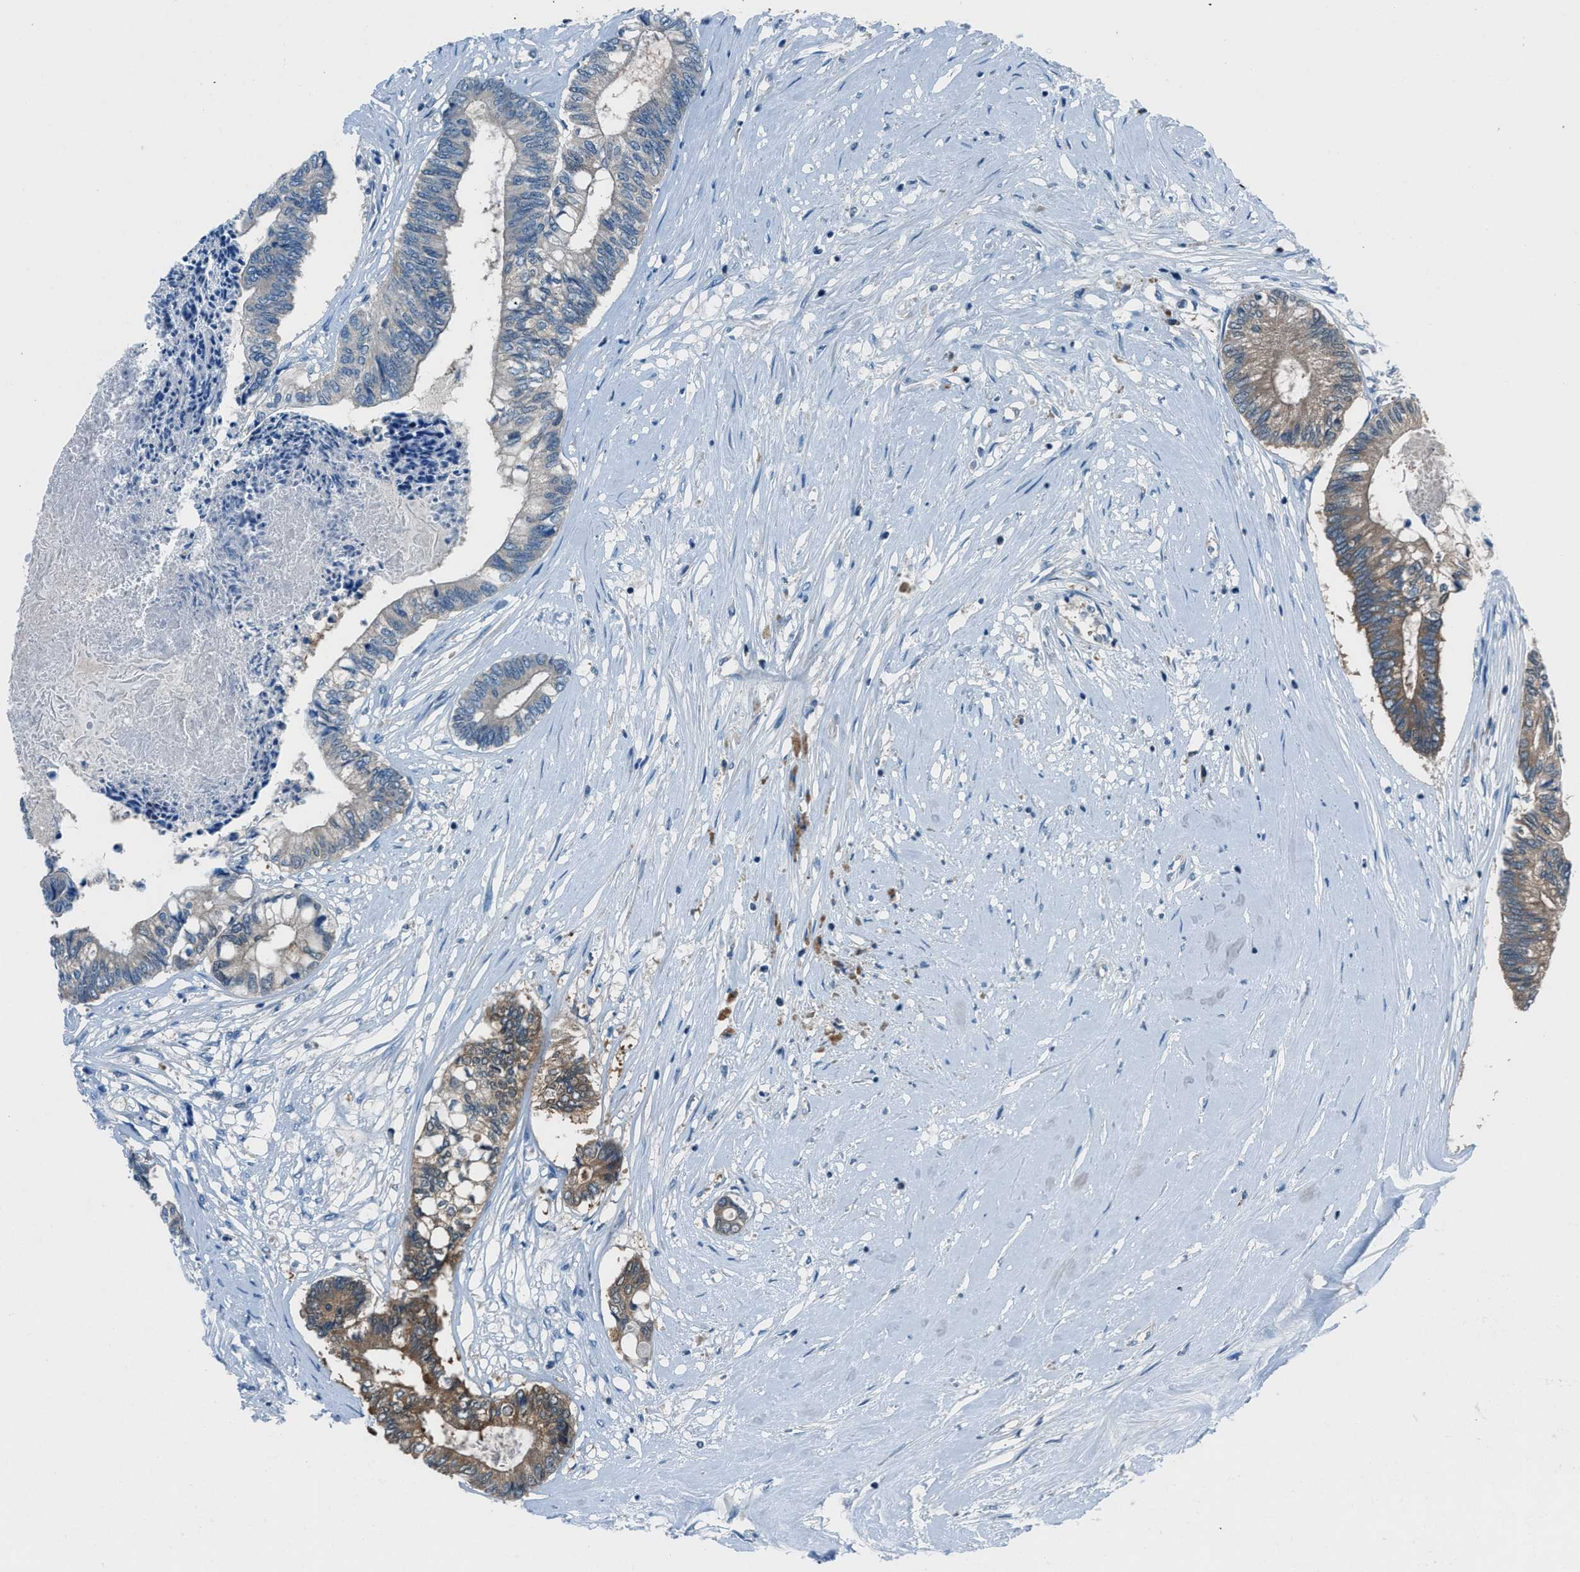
{"staining": {"intensity": "moderate", "quantity": "25%-75%", "location": "cytoplasmic/membranous"}, "tissue": "colorectal cancer", "cell_type": "Tumor cells", "image_type": "cancer", "snomed": [{"axis": "morphology", "description": "Adenocarcinoma, NOS"}, {"axis": "topography", "description": "Rectum"}], "caption": "High-power microscopy captured an immunohistochemistry photomicrograph of colorectal adenocarcinoma, revealing moderate cytoplasmic/membranous expression in about 25%-75% of tumor cells.", "gene": "ACP1", "patient": {"sex": "male", "age": 63}}